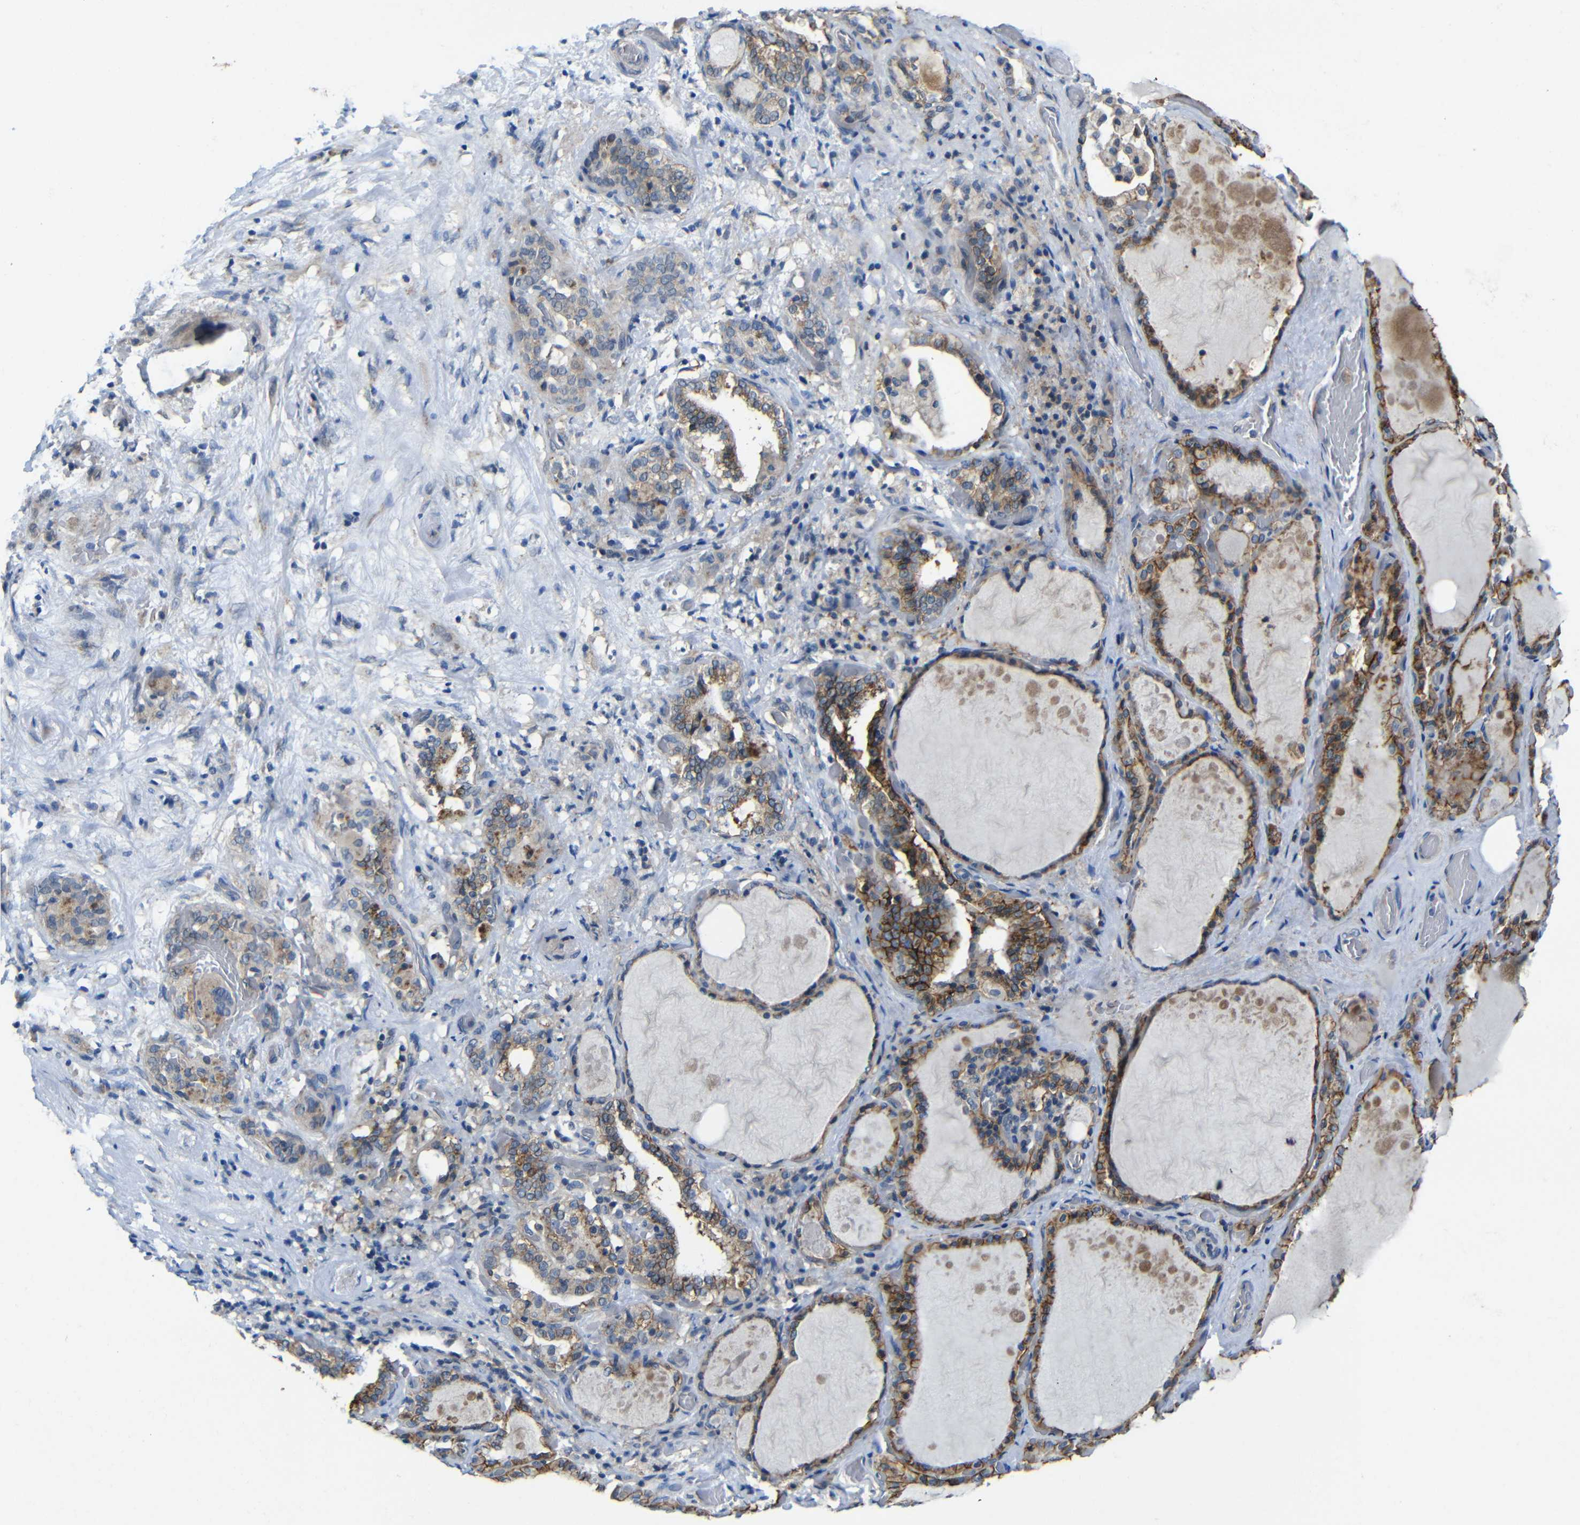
{"staining": {"intensity": "strong", "quantity": ">75%", "location": "cytoplasmic/membranous"}, "tissue": "thyroid gland", "cell_type": "Glandular cells", "image_type": "normal", "snomed": [{"axis": "morphology", "description": "Normal tissue, NOS"}, {"axis": "topography", "description": "Thyroid gland"}], "caption": "Approximately >75% of glandular cells in benign thyroid gland exhibit strong cytoplasmic/membranous protein expression as visualized by brown immunohistochemical staining.", "gene": "ZNF90", "patient": {"sex": "male", "age": 61}}